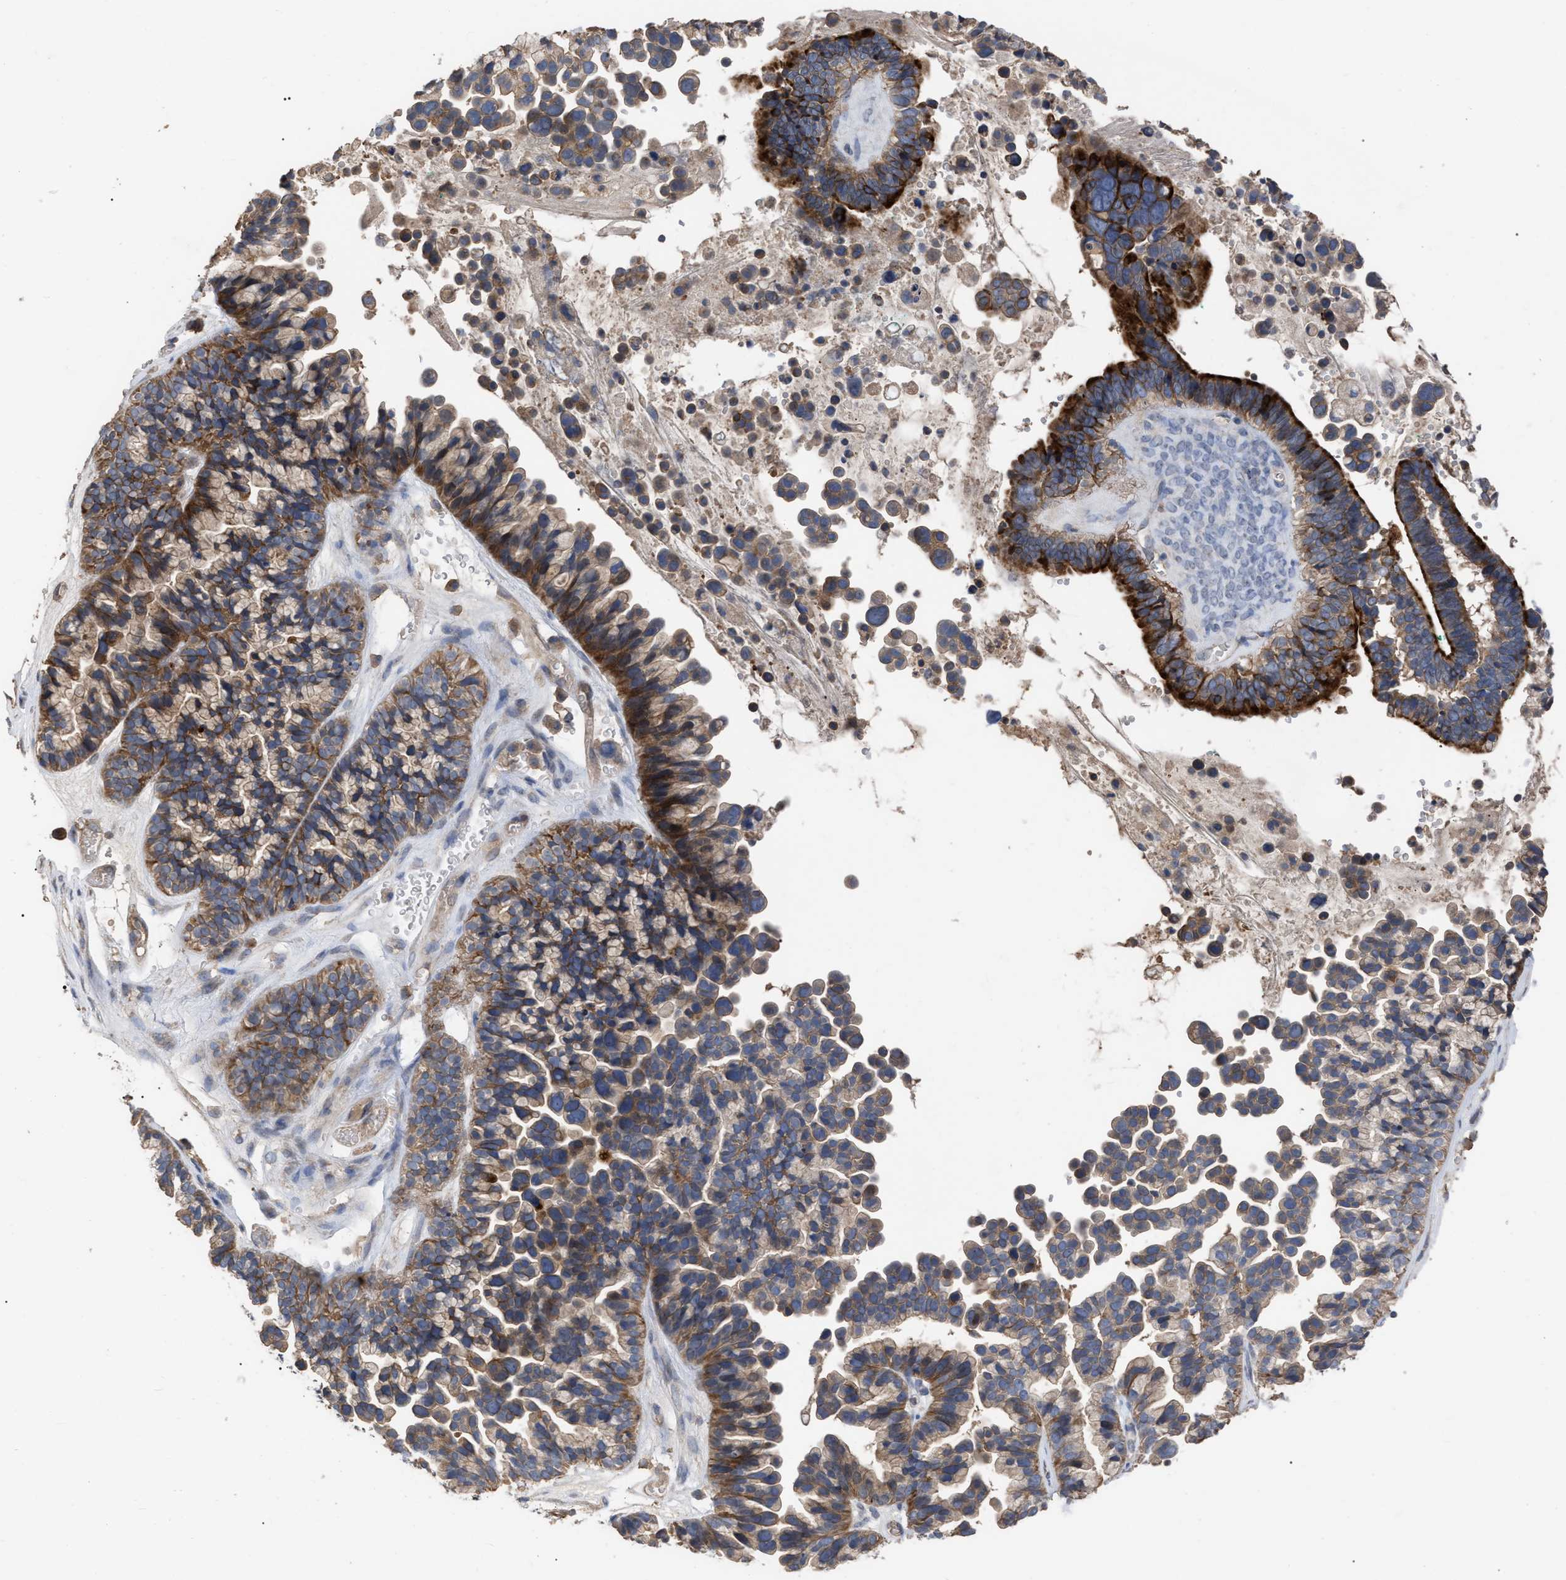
{"staining": {"intensity": "strong", "quantity": "25%-75%", "location": "cytoplasmic/membranous"}, "tissue": "ovarian cancer", "cell_type": "Tumor cells", "image_type": "cancer", "snomed": [{"axis": "morphology", "description": "Cystadenocarcinoma, serous, NOS"}, {"axis": "topography", "description": "Ovary"}], "caption": "Immunohistochemical staining of ovarian serous cystadenocarcinoma shows high levels of strong cytoplasmic/membranous protein expression in approximately 25%-75% of tumor cells. Using DAB (3,3'-diaminobenzidine) (brown) and hematoxylin (blue) stains, captured at high magnification using brightfield microscopy.", "gene": "BTN2A1", "patient": {"sex": "female", "age": 56}}